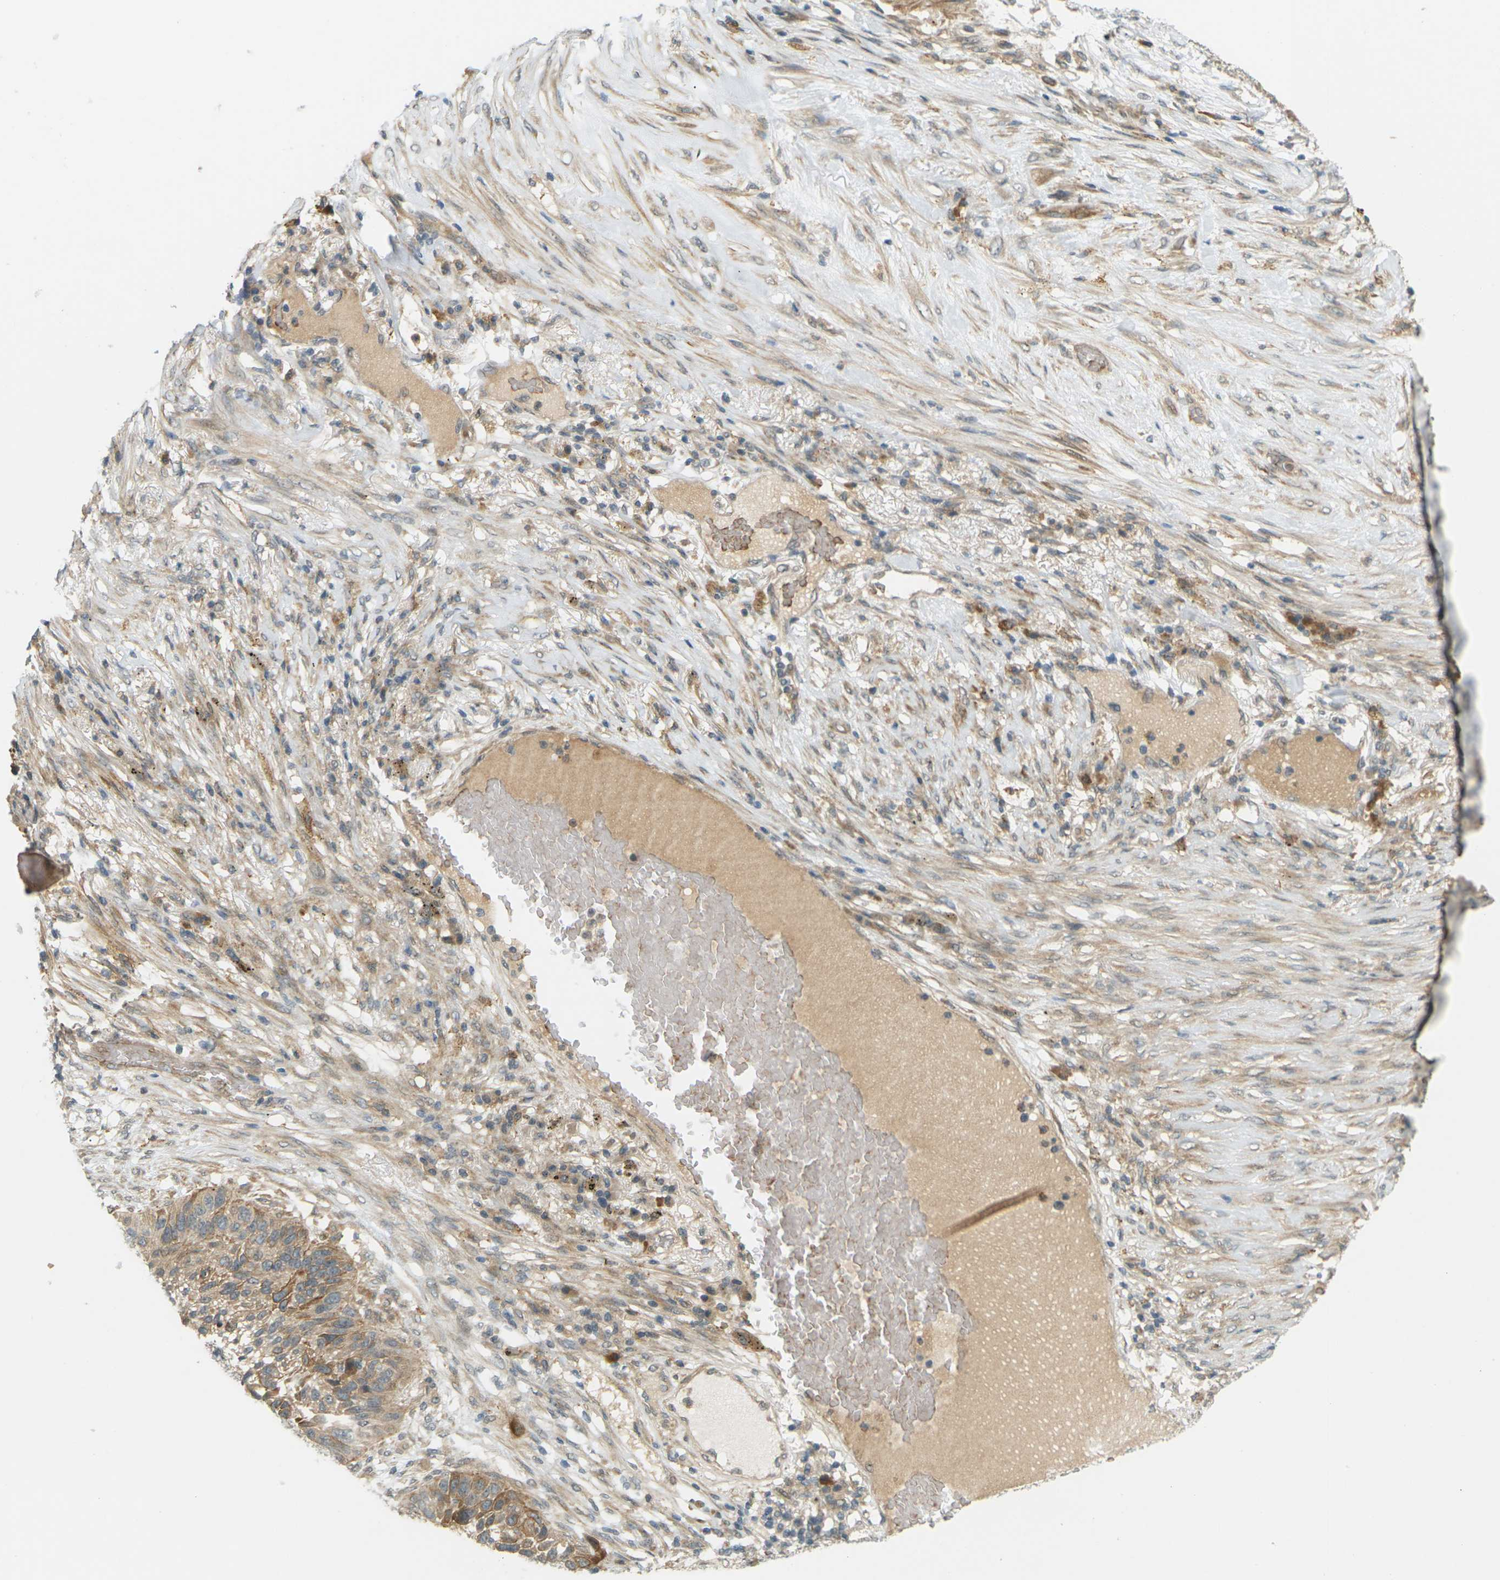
{"staining": {"intensity": "moderate", "quantity": ">75%", "location": "cytoplasmic/membranous"}, "tissue": "lung cancer", "cell_type": "Tumor cells", "image_type": "cancer", "snomed": [{"axis": "morphology", "description": "Squamous cell carcinoma, NOS"}, {"axis": "topography", "description": "Lung"}], "caption": "DAB immunohistochemical staining of human lung squamous cell carcinoma reveals moderate cytoplasmic/membranous protein positivity in approximately >75% of tumor cells.", "gene": "SOCS6", "patient": {"sex": "male", "age": 57}}